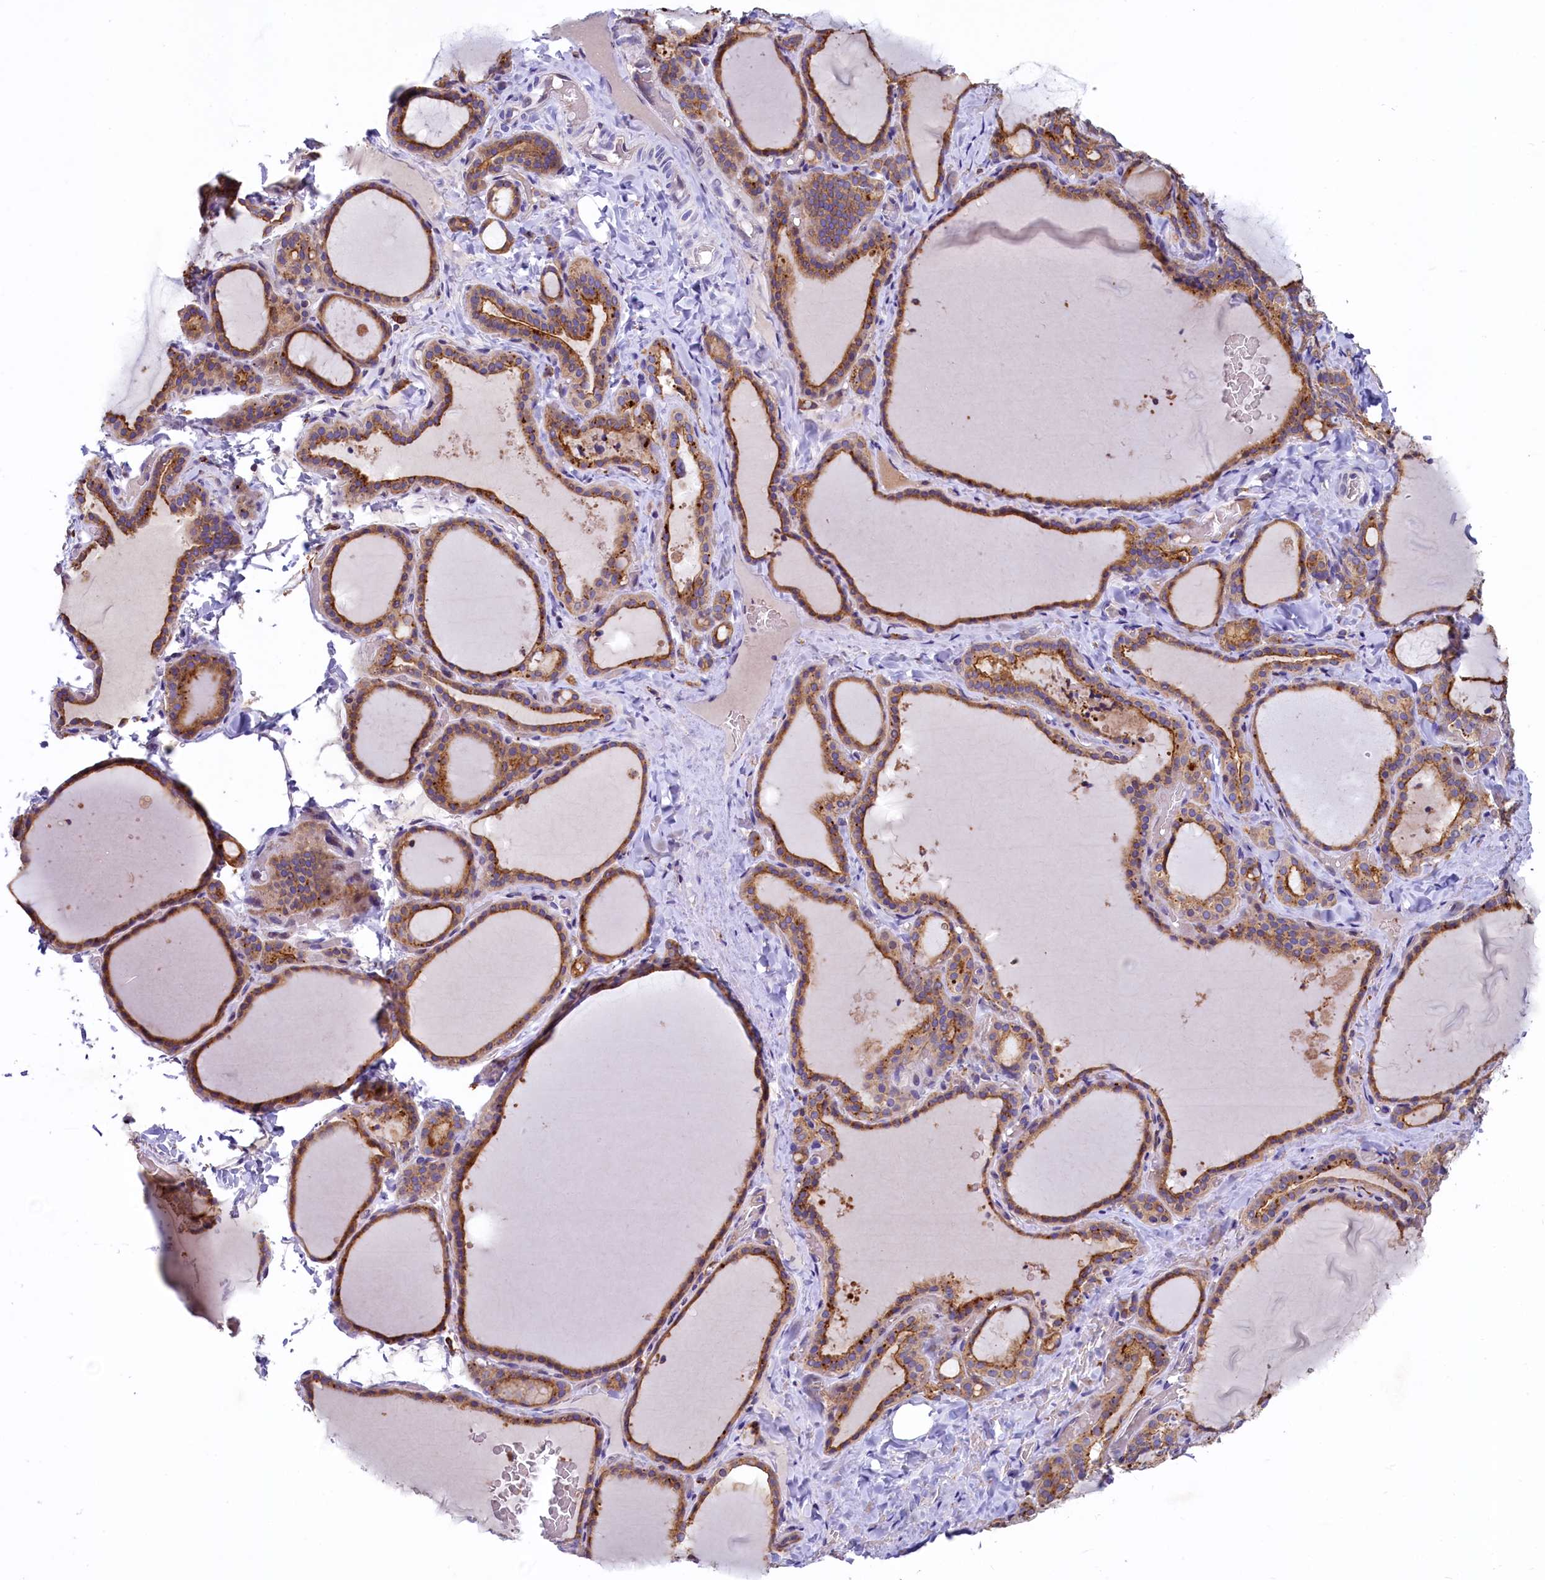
{"staining": {"intensity": "moderate", "quantity": ">75%", "location": "cytoplasmic/membranous"}, "tissue": "thyroid gland", "cell_type": "Glandular cells", "image_type": "normal", "snomed": [{"axis": "morphology", "description": "Normal tissue, NOS"}, {"axis": "topography", "description": "Thyroid gland"}], "caption": "This is an image of immunohistochemistry (IHC) staining of unremarkable thyroid gland, which shows moderate positivity in the cytoplasmic/membranous of glandular cells.", "gene": "HPS6", "patient": {"sex": "female", "age": 22}}